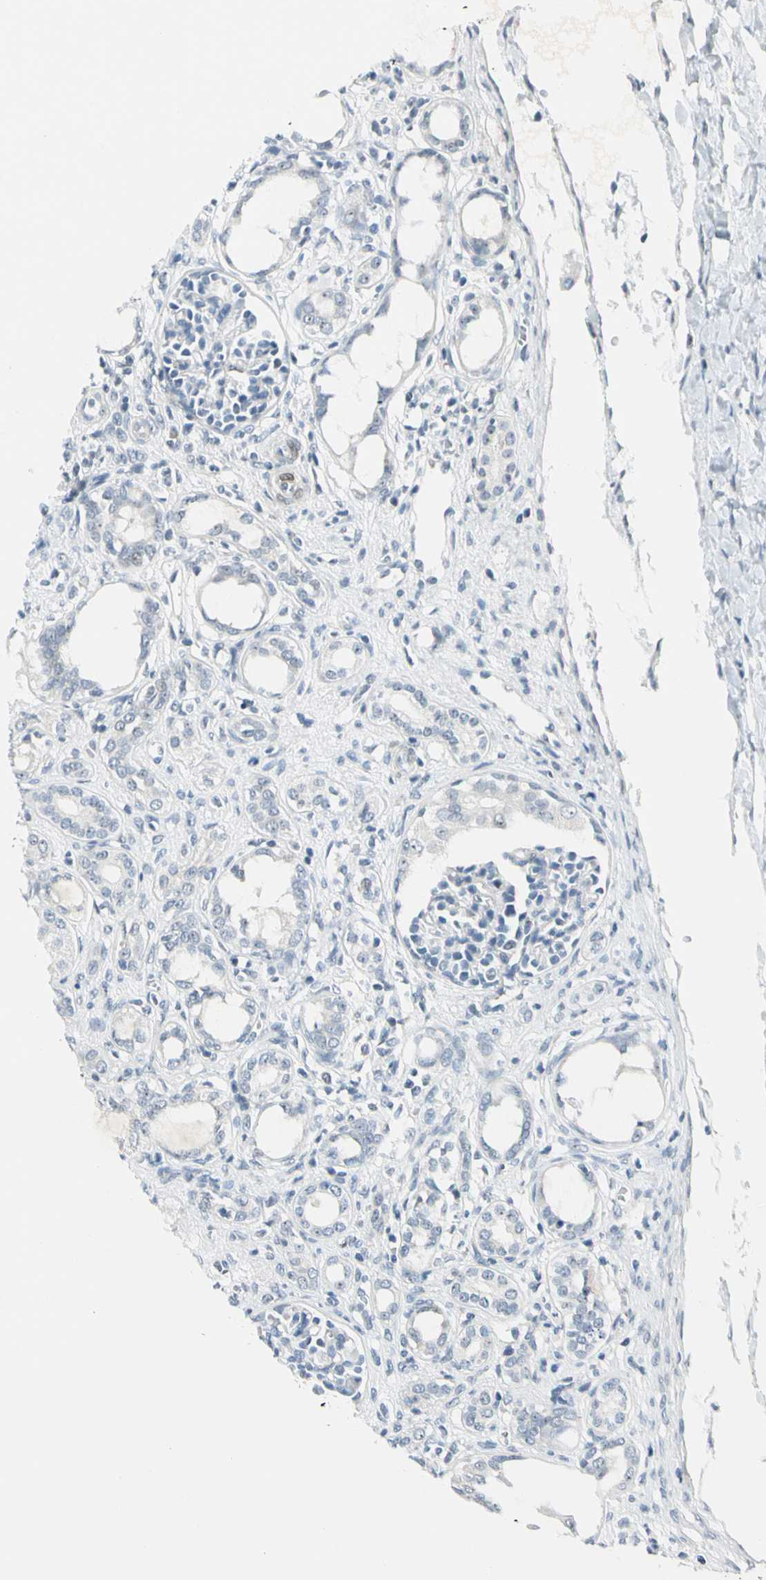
{"staining": {"intensity": "negative", "quantity": "none", "location": "none"}, "tissue": "kidney", "cell_type": "Cells in glomeruli", "image_type": "normal", "snomed": [{"axis": "morphology", "description": "Normal tissue, NOS"}, {"axis": "topography", "description": "Kidney"}], "caption": "Immunohistochemical staining of benign kidney displays no significant staining in cells in glomeruli. (Brightfield microscopy of DAB (3,3'-diaminobenzidine) IHC at high magnification).", "gene": "ZSCAN1", "patient": {"sex": "male", "age": 7}}